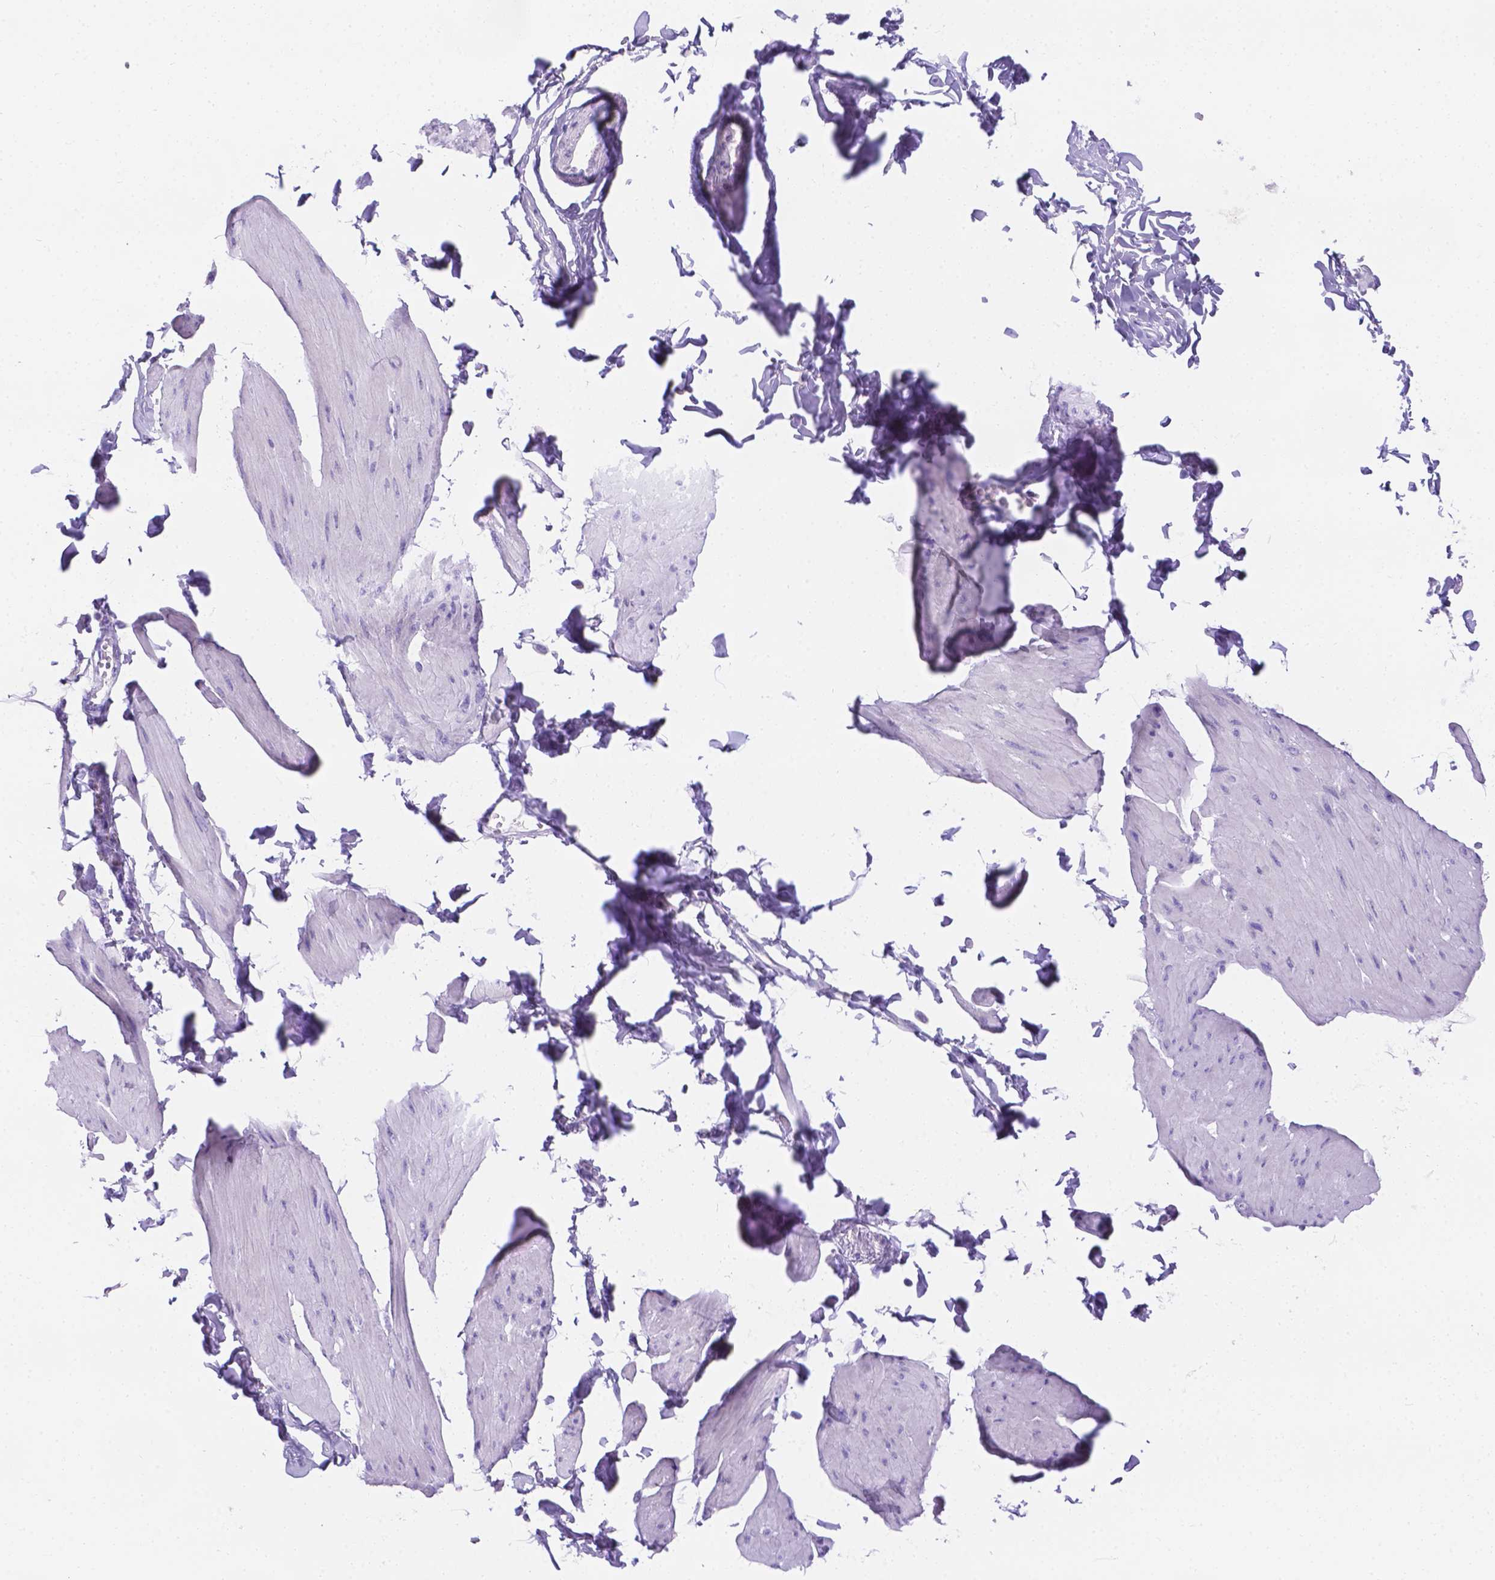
{"staining": {"intensity": "negative", "quantity": "none", "location": "none"}, "tissue": "smooth muscle", "cell_type": "Smooth muscle cells", "image_type": "normal", "snomed": [{"axis": "morphology", "description": "Normal tissue, NOS"}, {"axis": "topography", "description": "Adipose tissue"}, {"axis": "topography", "description": "Smooth muscle"}, {"axis": "topography", "description": "Peripheral nerve tissue"}], "caption": "Immunohistochemistry (IHC) micrograph of benign smooth muscle: smooth muscle stained with DAB (3,3'-diaminobenzidine) displays no significant protein expression in smooth muscle cells. Nuclei are stained in blue.", "gene": "MLN", "patient": {"sex": "male", "age": 83}}